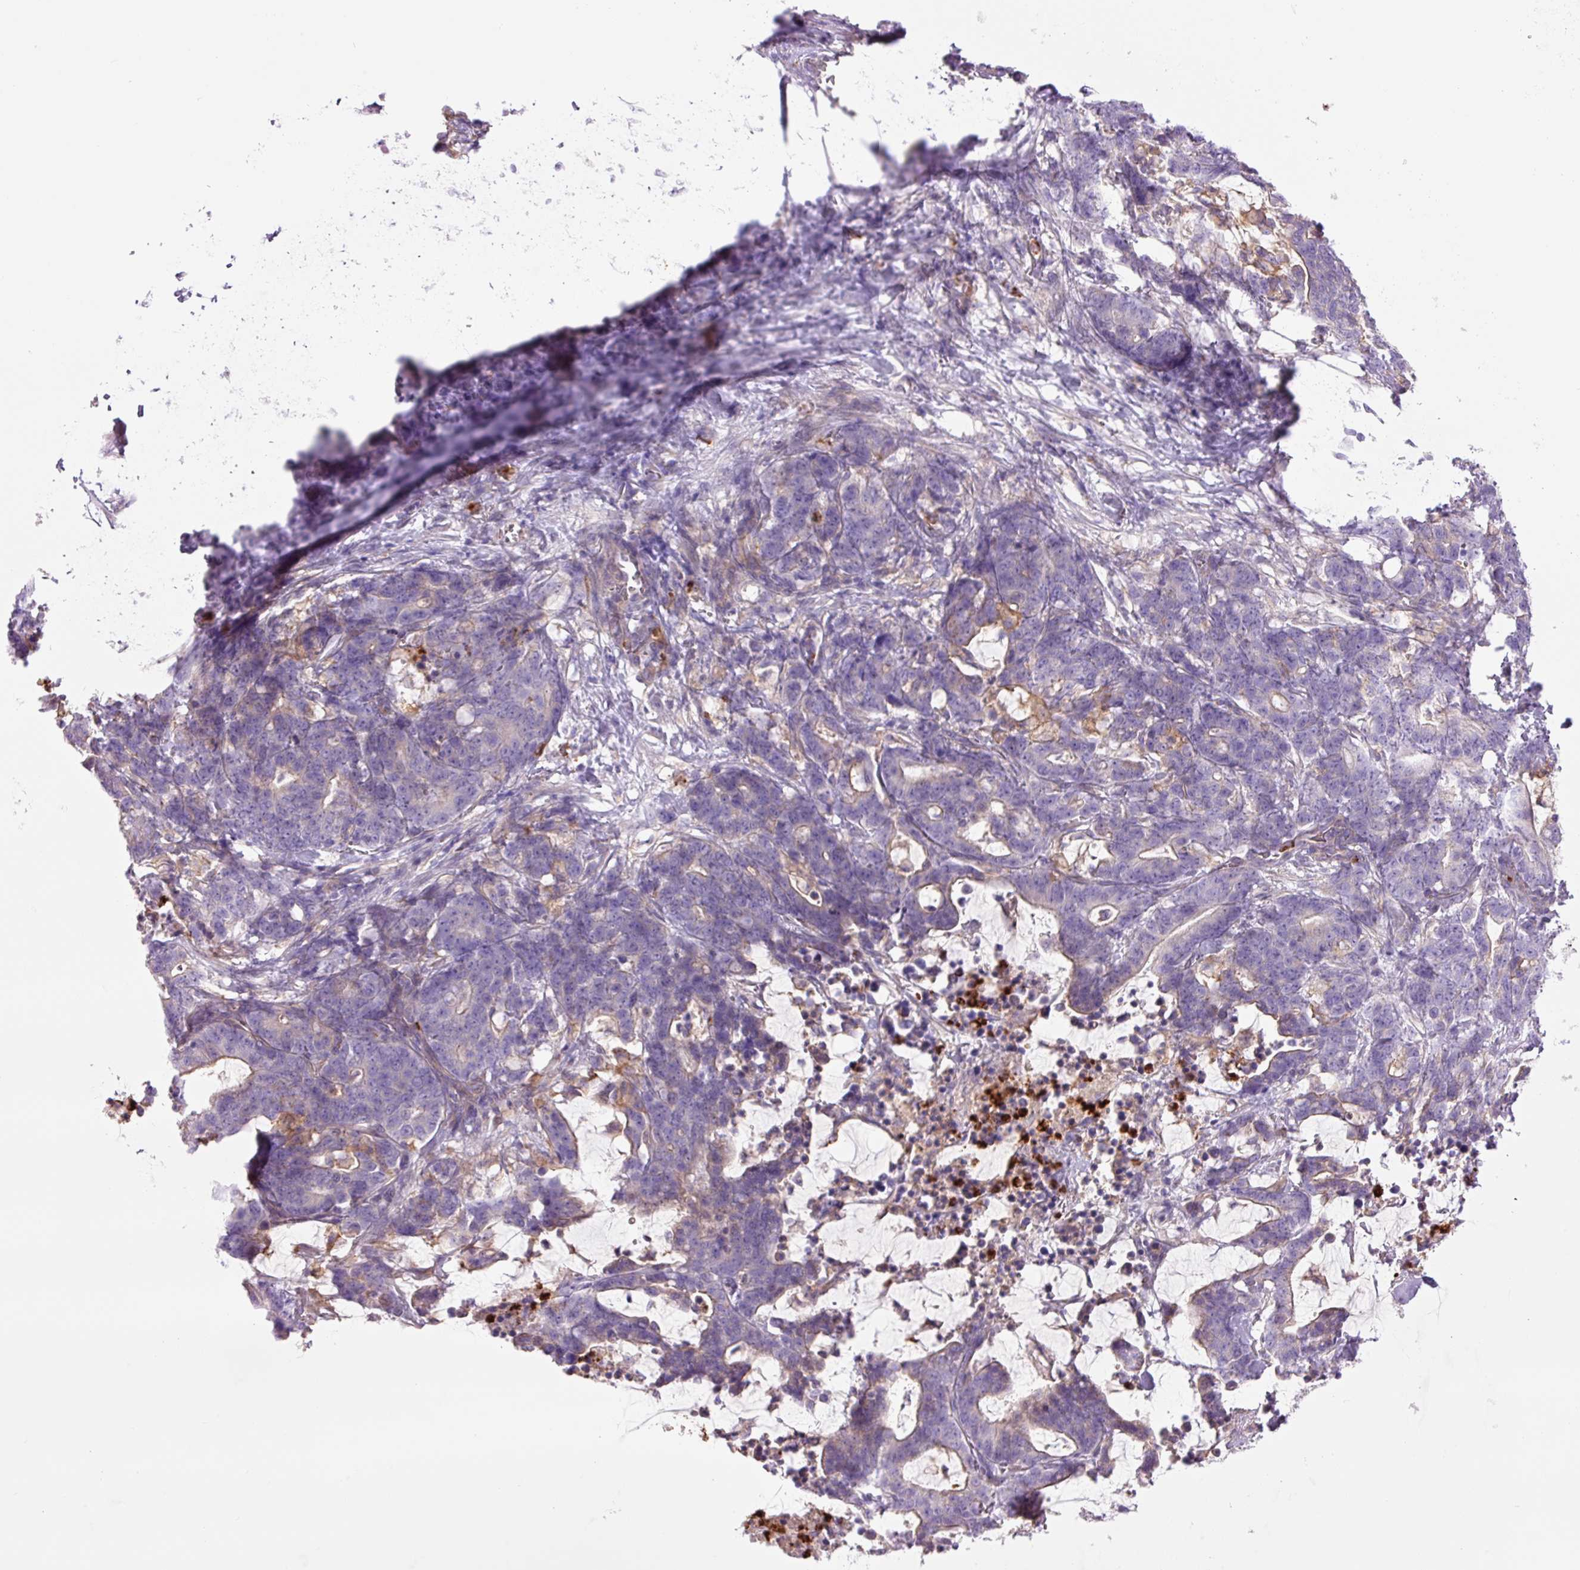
{"staining": {"intensity": "weak", "quantity": "<25%", "location": "cytoplasmic/membranous"}, "tissue": "stomach cancer", "cell_type": "Tumor cells", "image_type": "cancer", "snomed": [{"axis": "morphology", "description": "Normal tissue, NOS"}, {"axis": "morphology", "description": "Adenocarcinoma, NOS"}, {"axis": "topography", "description": "Stomach"}], "caption": "IHC of stomach adenocarcinoma reveals no positivity in tumor cells.", "gene": "SH2D6", "patient": {"sex": "female", "age": 64}}